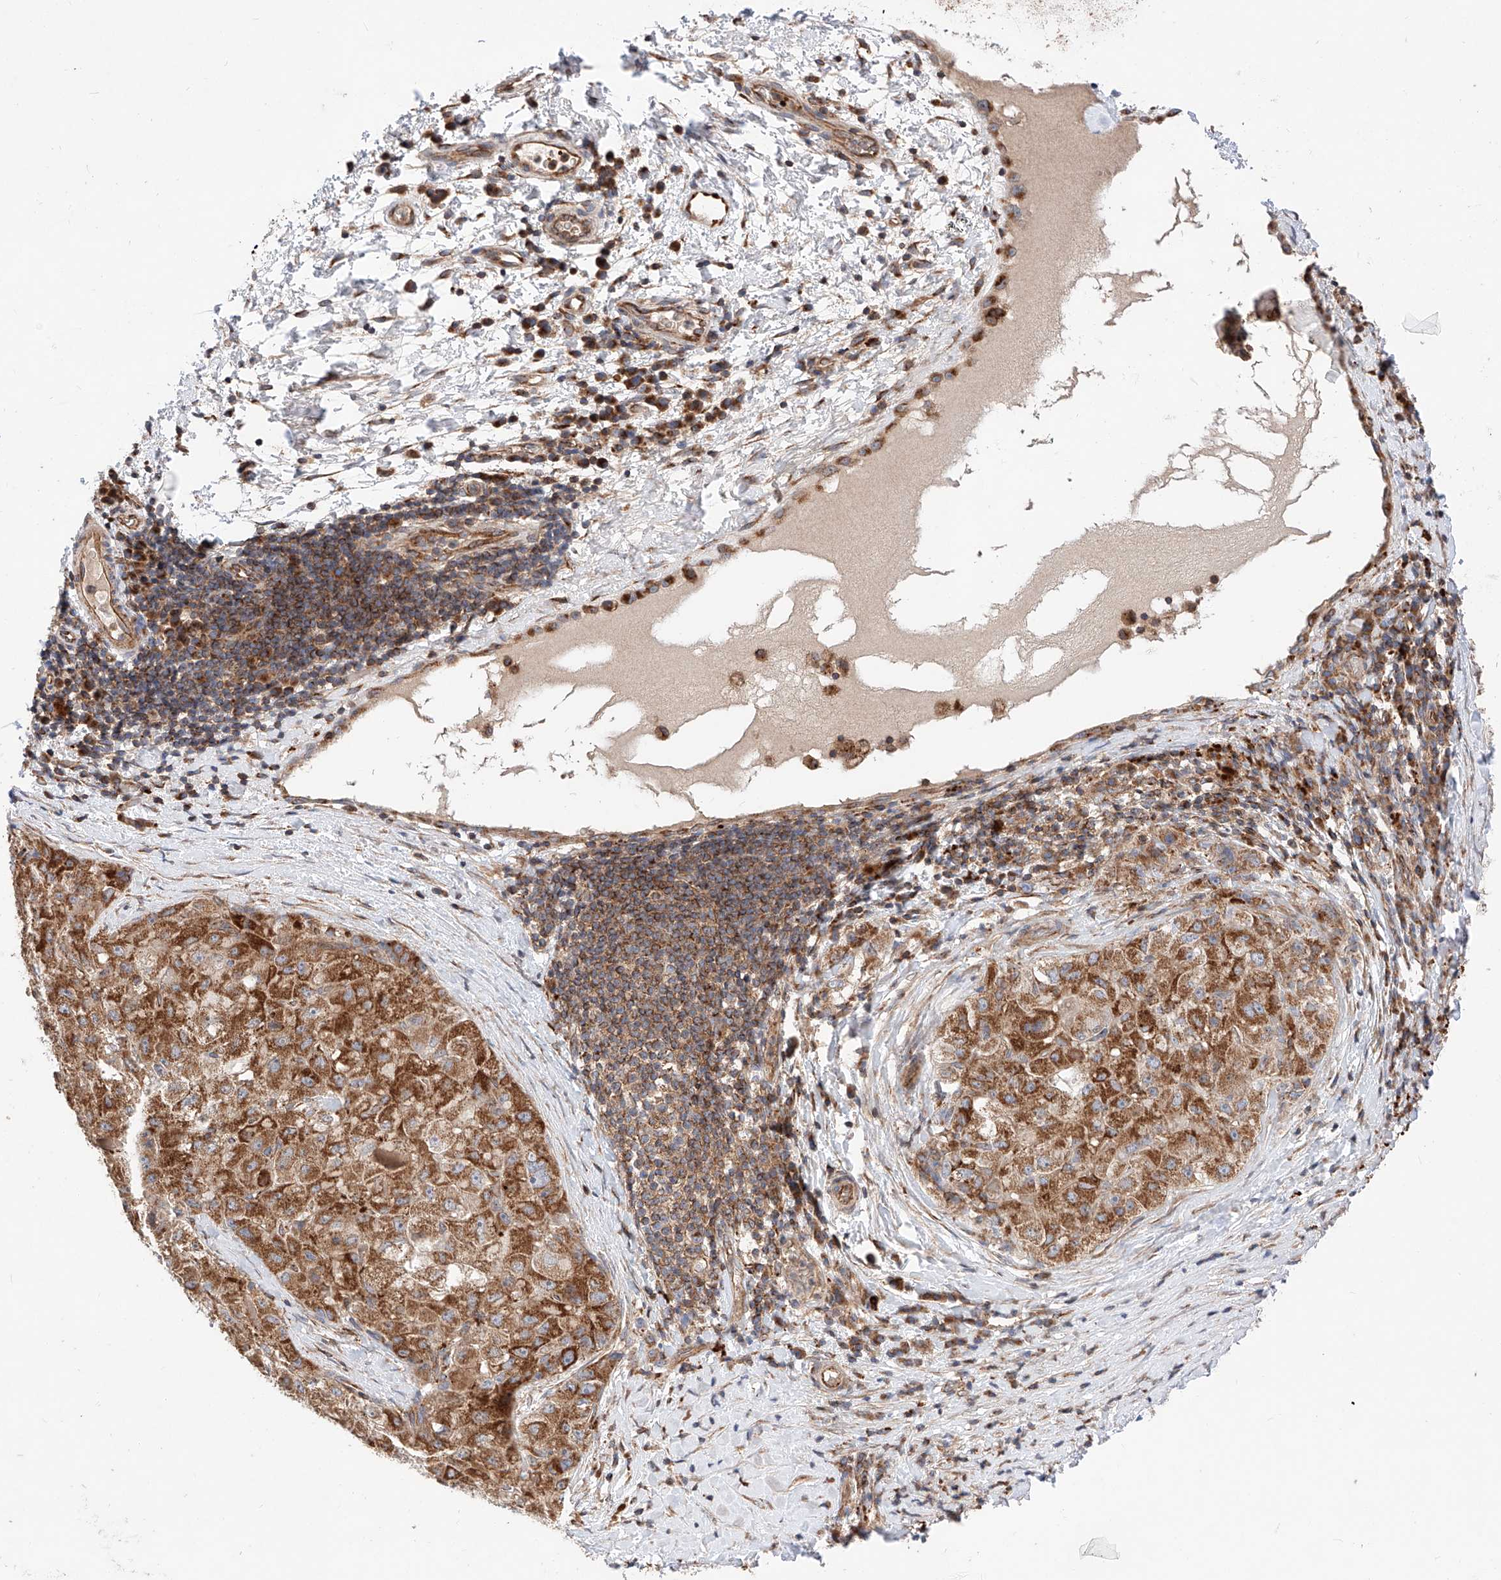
{"staining": {"intensity": "strong", "quantity": ">75%", "location": "cytoplasmic/membranous"}, "tissue": "liver cancer", "cell_type": "Tumor cells", "image_type": "cancer", "snomed": [{"axis": "morphology", "description": "Carcinoma, Hepatocellular, NOS"}, {"axis": "topography", "description": "Liver"}], "caption": "Strong cytoplasmic/membranous staining is identified in approximately >75% of tumor cells in liver cancer. The staining is performed using DAB brown chromogen to label protein expression. The nuclei are counter-stained blue using hematoxylin.", "gene": "NR1D1", "patient": {"sex": "male", "age": 80}}